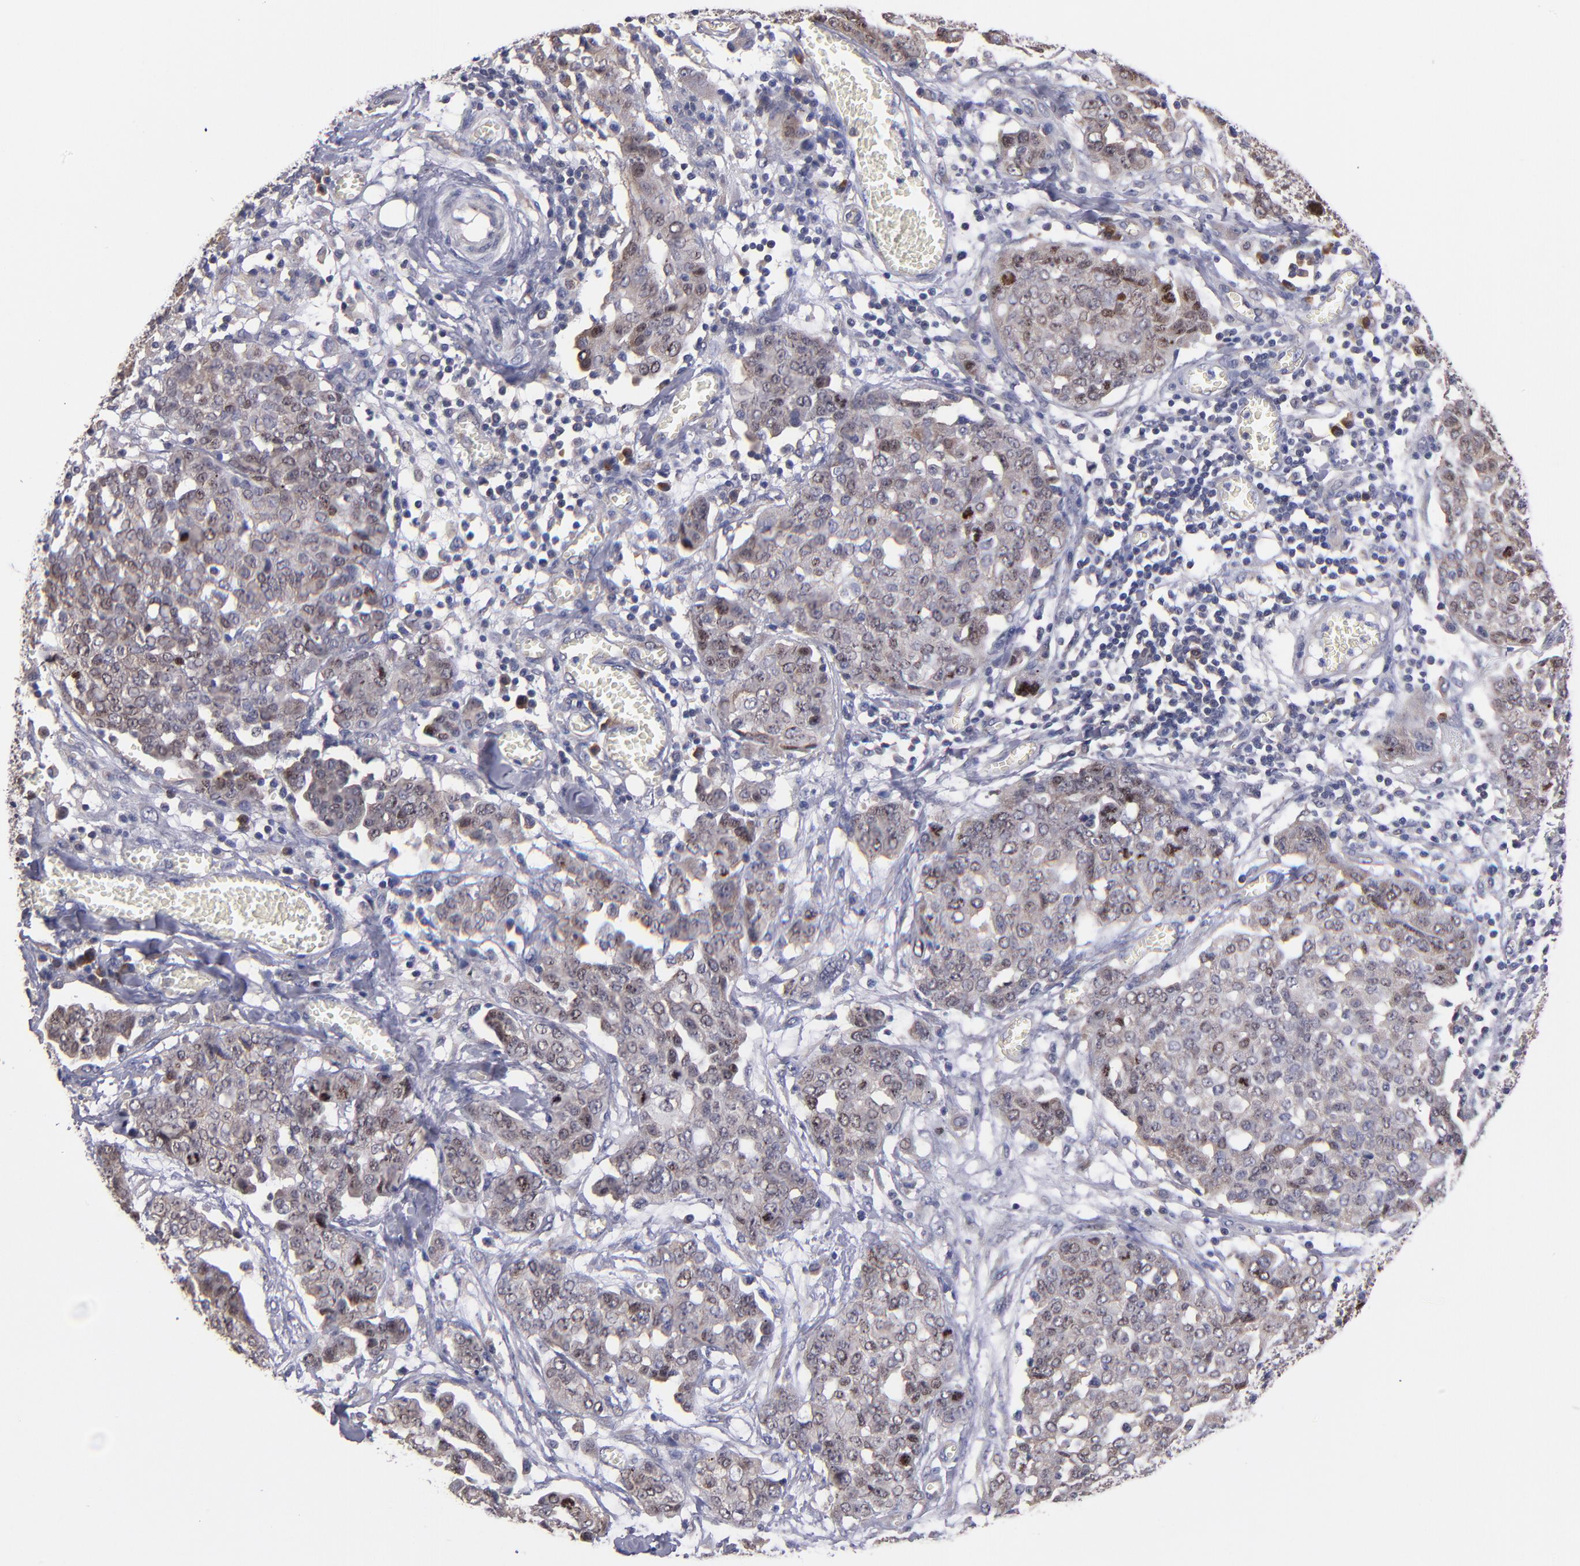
{"staining": {"intensity": "weak", "quantity": ">75%", "location": "cytoplasmic/membranous"}, "tissue": "ovarian cancer", "cell_type": "Tumor cells", "image_type": "cancer", "snomed": [{"axis": "morphology", "description": "Cystadenocarcinoma, serous, NOS"}, {"axis": "topography", "description": "Soft tissue"}, {"axis": "topography", "description": "Ovary"}], "caption": "Immunohistochemistry histopathology image of neoplastic tissue: serous cystadenocarcinoma (ovarian) stained using IHC reveals low levels of weak protein expression localized specifically in the cytoplasmic/membranous of tumor cells, appearing as a cytoplasmic/membranous brown color.", "gene": "EIF3L", "patient": {"sex": "female", "age": 57}}